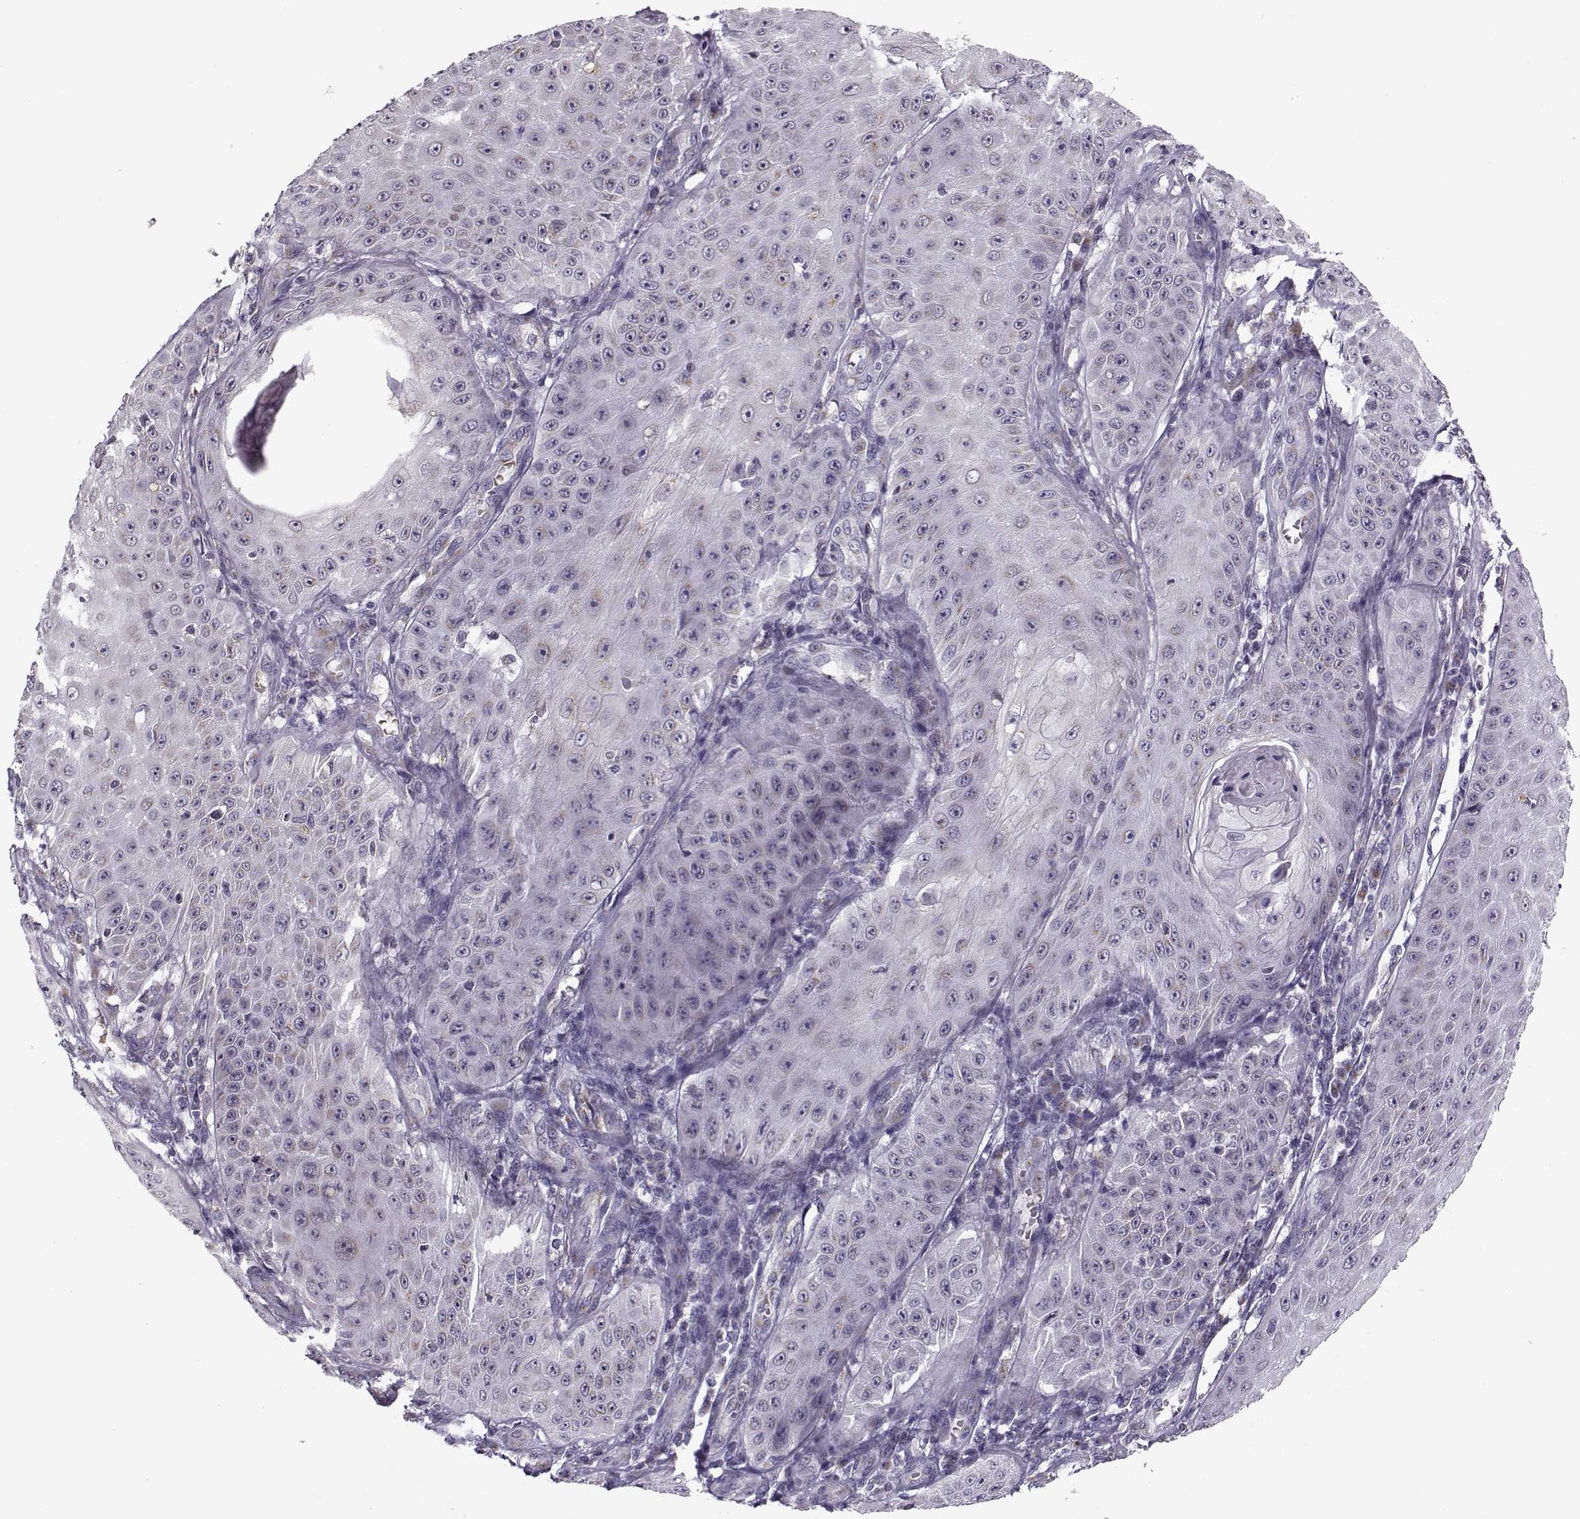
{"staining": {"intensity": "weak", "quantity": ">75%", "location": "cytoplasmic/membranous"}, "tissue": "skin cancer", "cell_type": "Tumor cells", "image_type": "cancer", "snomed": [{"axis": "morphology", "description": "Squamous cell carcinoma, NOS"}, {"axis": "topography", "description": "Skin"}], "caption": "Brown immunohistochemical staining in skin cancer demonstrates weak cytoplasmic/membranous staining in approximately >75% of tumor cells.", "gene": "SLC4A5", "patient": {"sex": "male", "age": 70}}